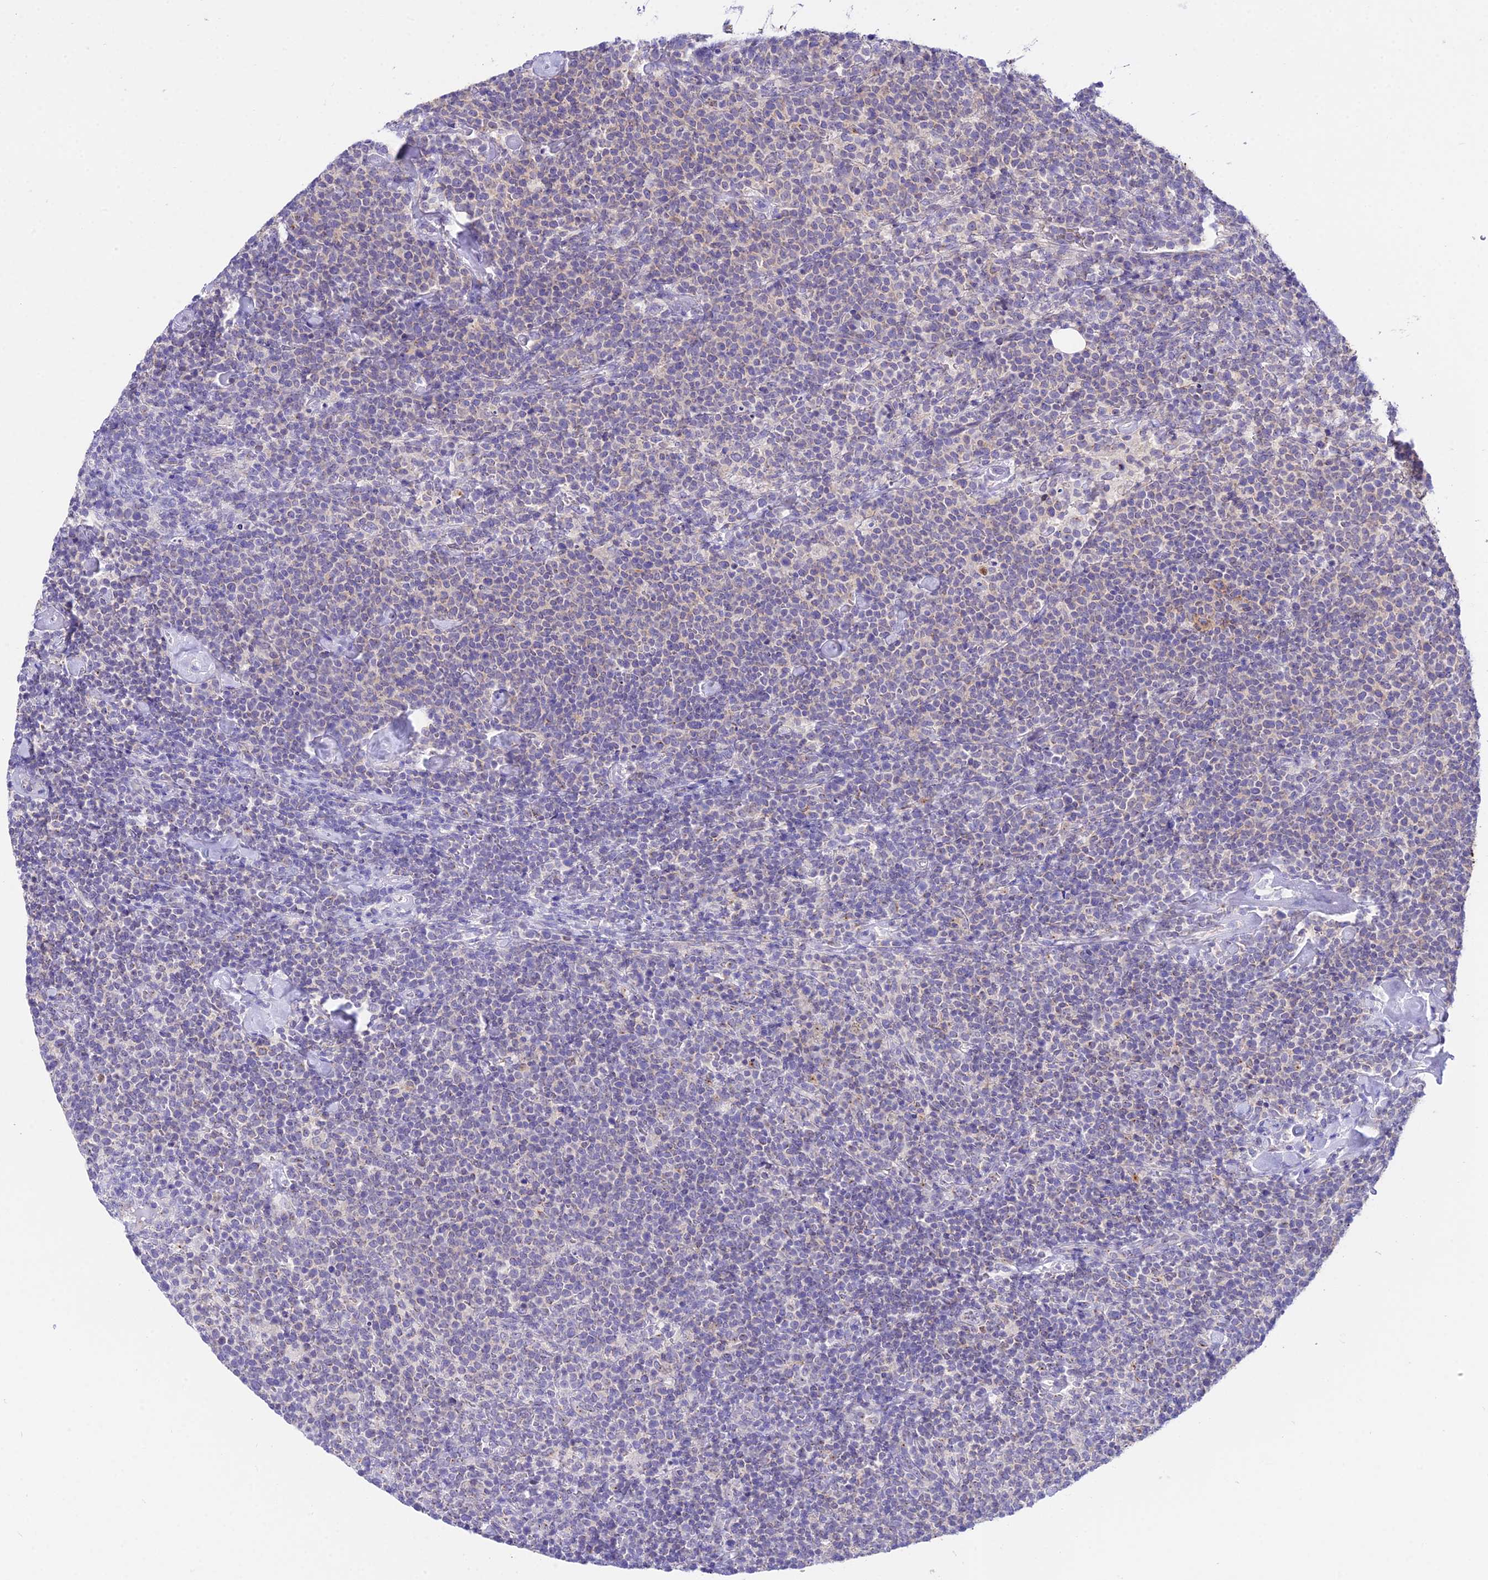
{"staining": {"intensity": "negative", "quantity": "none", "location": "none"}, "tissue": "lymphoma", "cell_type": "Tumor cells", "image_type": "cancer", "snomed": [{"axis": "morphology", "description": "Malignant lymphoma, non-Hodgkin's type, High grade"}, {"axis": "topography", "description": "Lymph node"}], "caption": "DAB (3,3'-diaminobenzidine) immunohistochemical staining of human high-grade malignant lymphoma, non-Hodgkin's type displays no significant positivity in tumor cells. Nuclei are stained in blue.", "gene": "ATG16L2", "patient": {"sex": "male", "age": 61}}